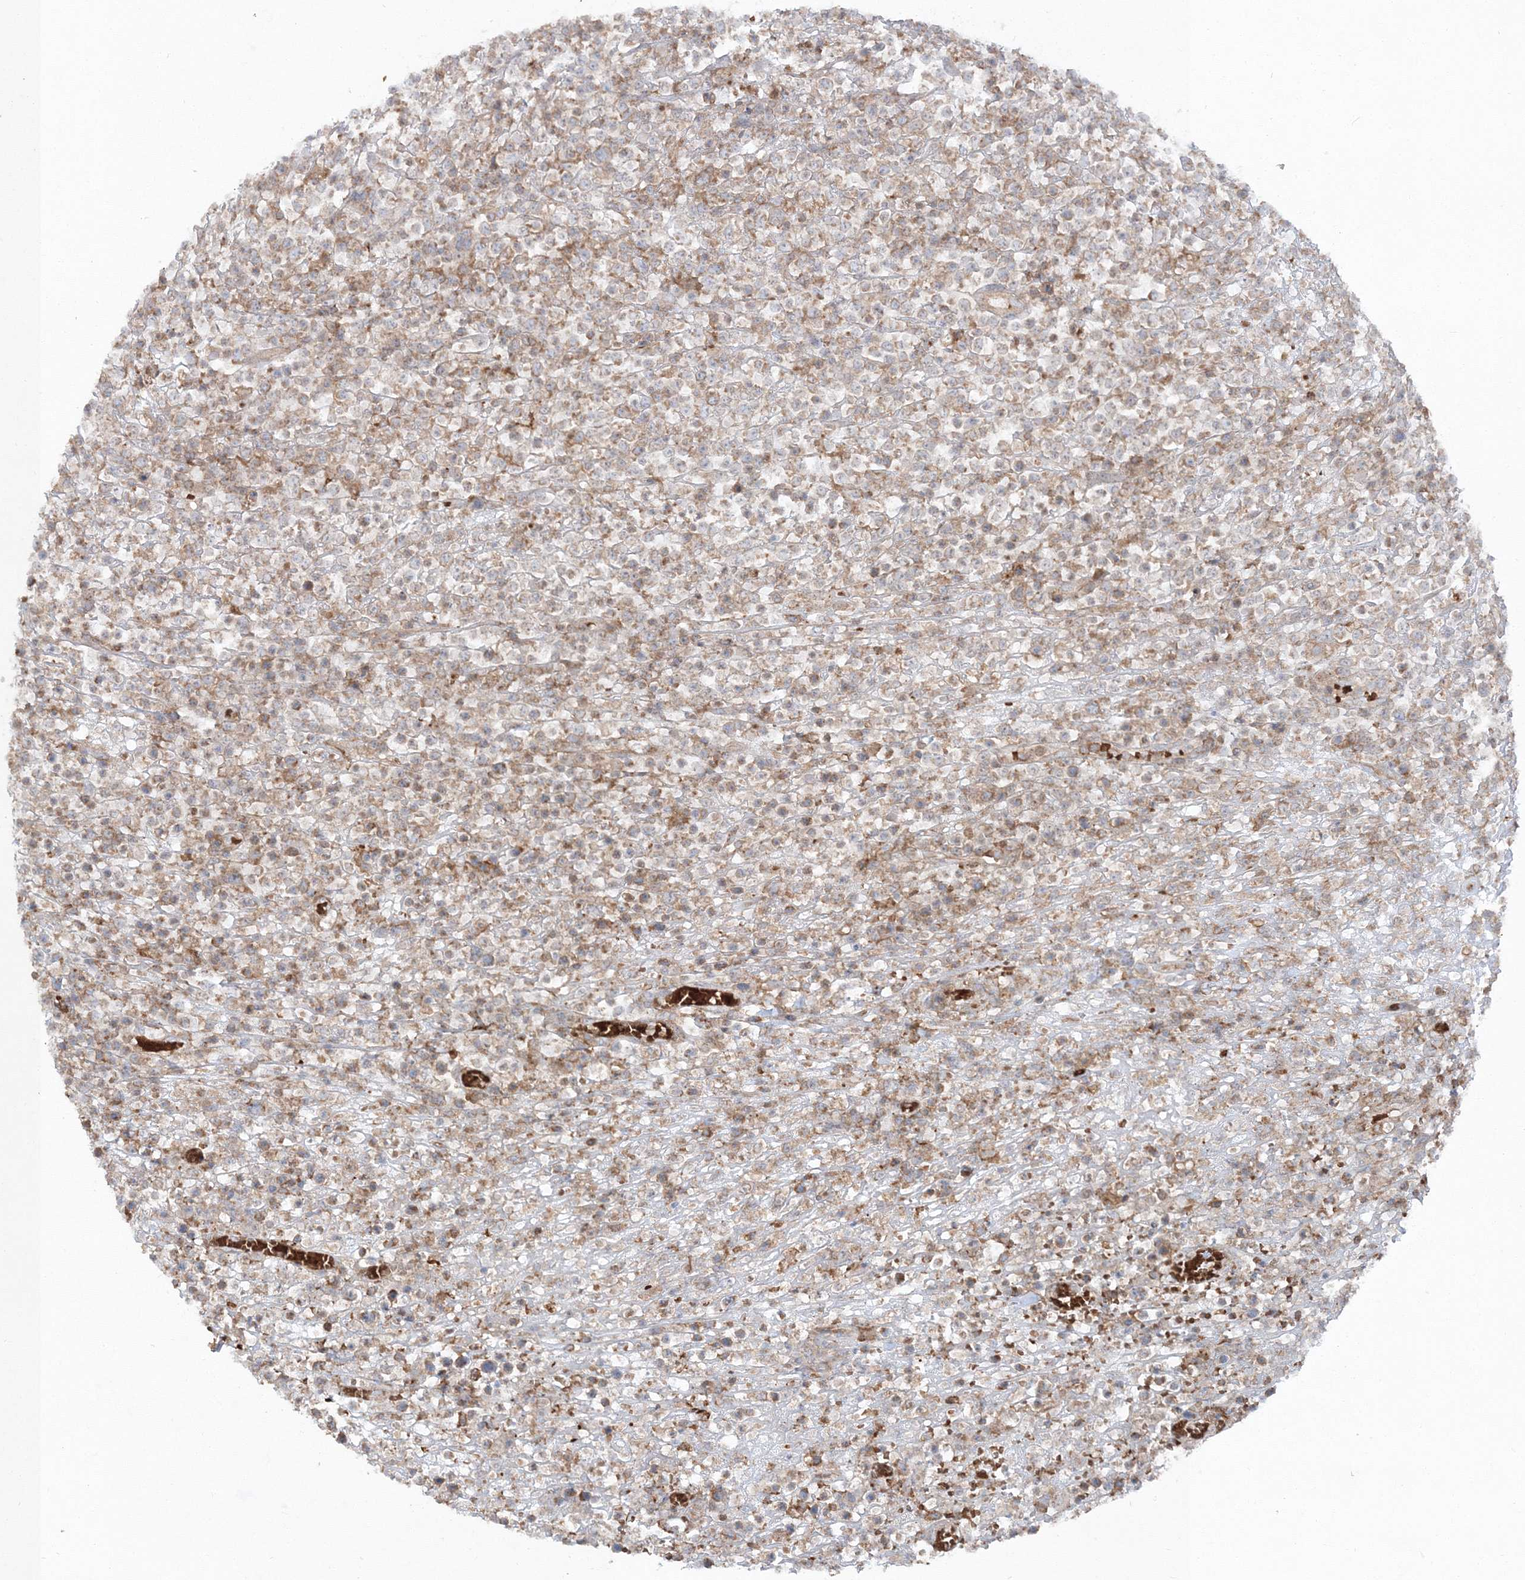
{"staining": {"intensity": "negative", "quantity": "none", "location": "none"}, "tissue": "lymphoma", "cell_type": "Tumor cells", "image_type": "cancer", "snomed": [{"axis": "morphology", "description": "Malignant lymphoma, non-Hodgkin's type, High grade"}, {"axis": "topography", "description": "Colon"}], "caption": "Human lymphoma stained for a protein using IHC shows no expression in tumor cells.", "gene": "PCBD2", "patient": {"sex": "female", "age": 53}}